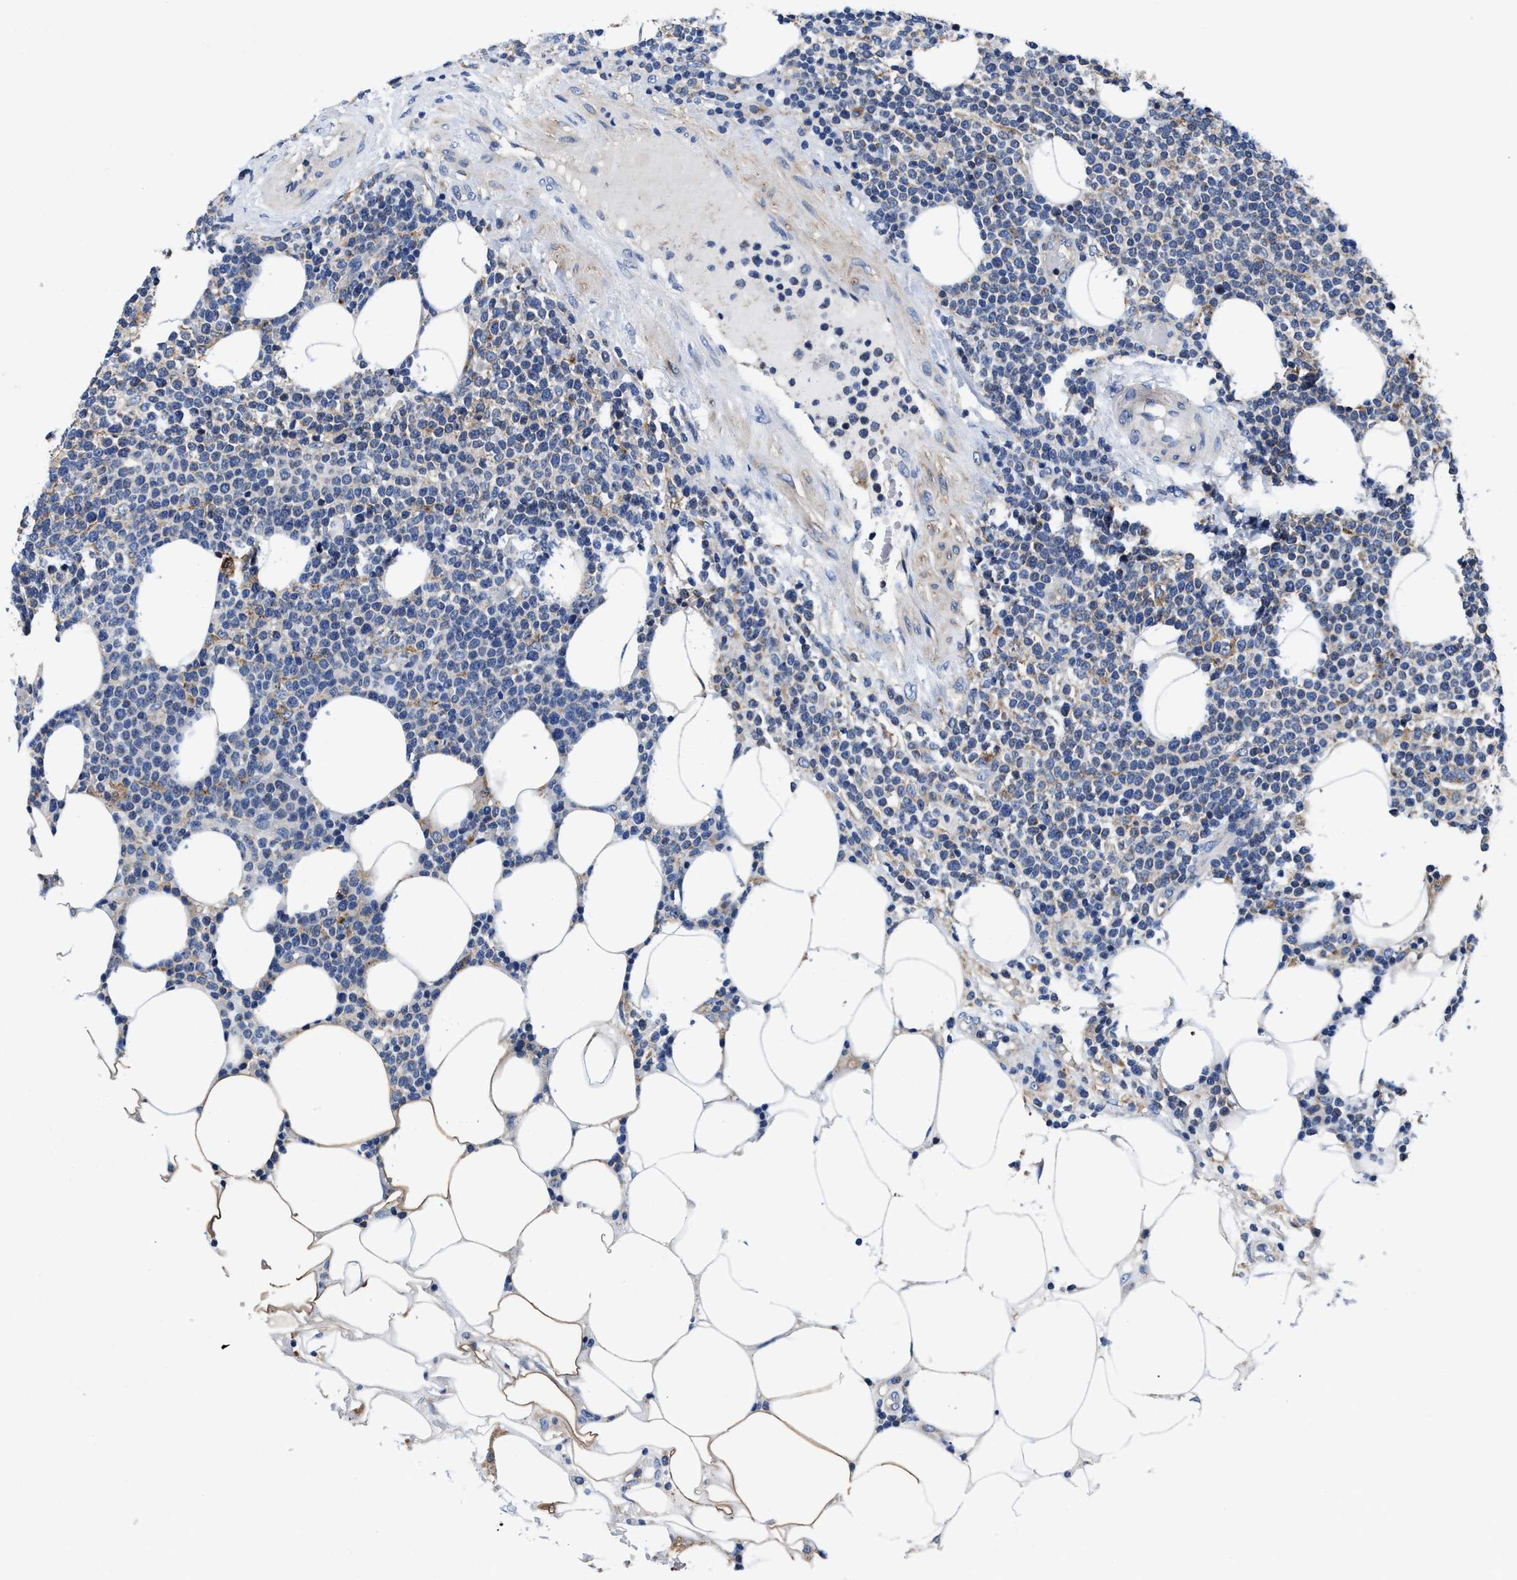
{"staining": {"intensity": "weak", "quantity": "<25%", "location": "cytoplasmic/membranous"}, "tissue": "lymphoma", "cell_type": "Tumor cells", "image_type": "cancer", "snomed": [{"axis": "morphology", "description": "Malignant lymphoma, non-Hodgkin's type, High grade"}, {"axis": "topography", "description": "Lymph node"}], "caption": "Immunohistochemical staining of malignant lymphoma, non-Hodgkin's type (high-grade) exhibits no significant positivity in tumor cells.", "gene": "TMEM30A", "patient": {"sex": "male", "age": 61}}